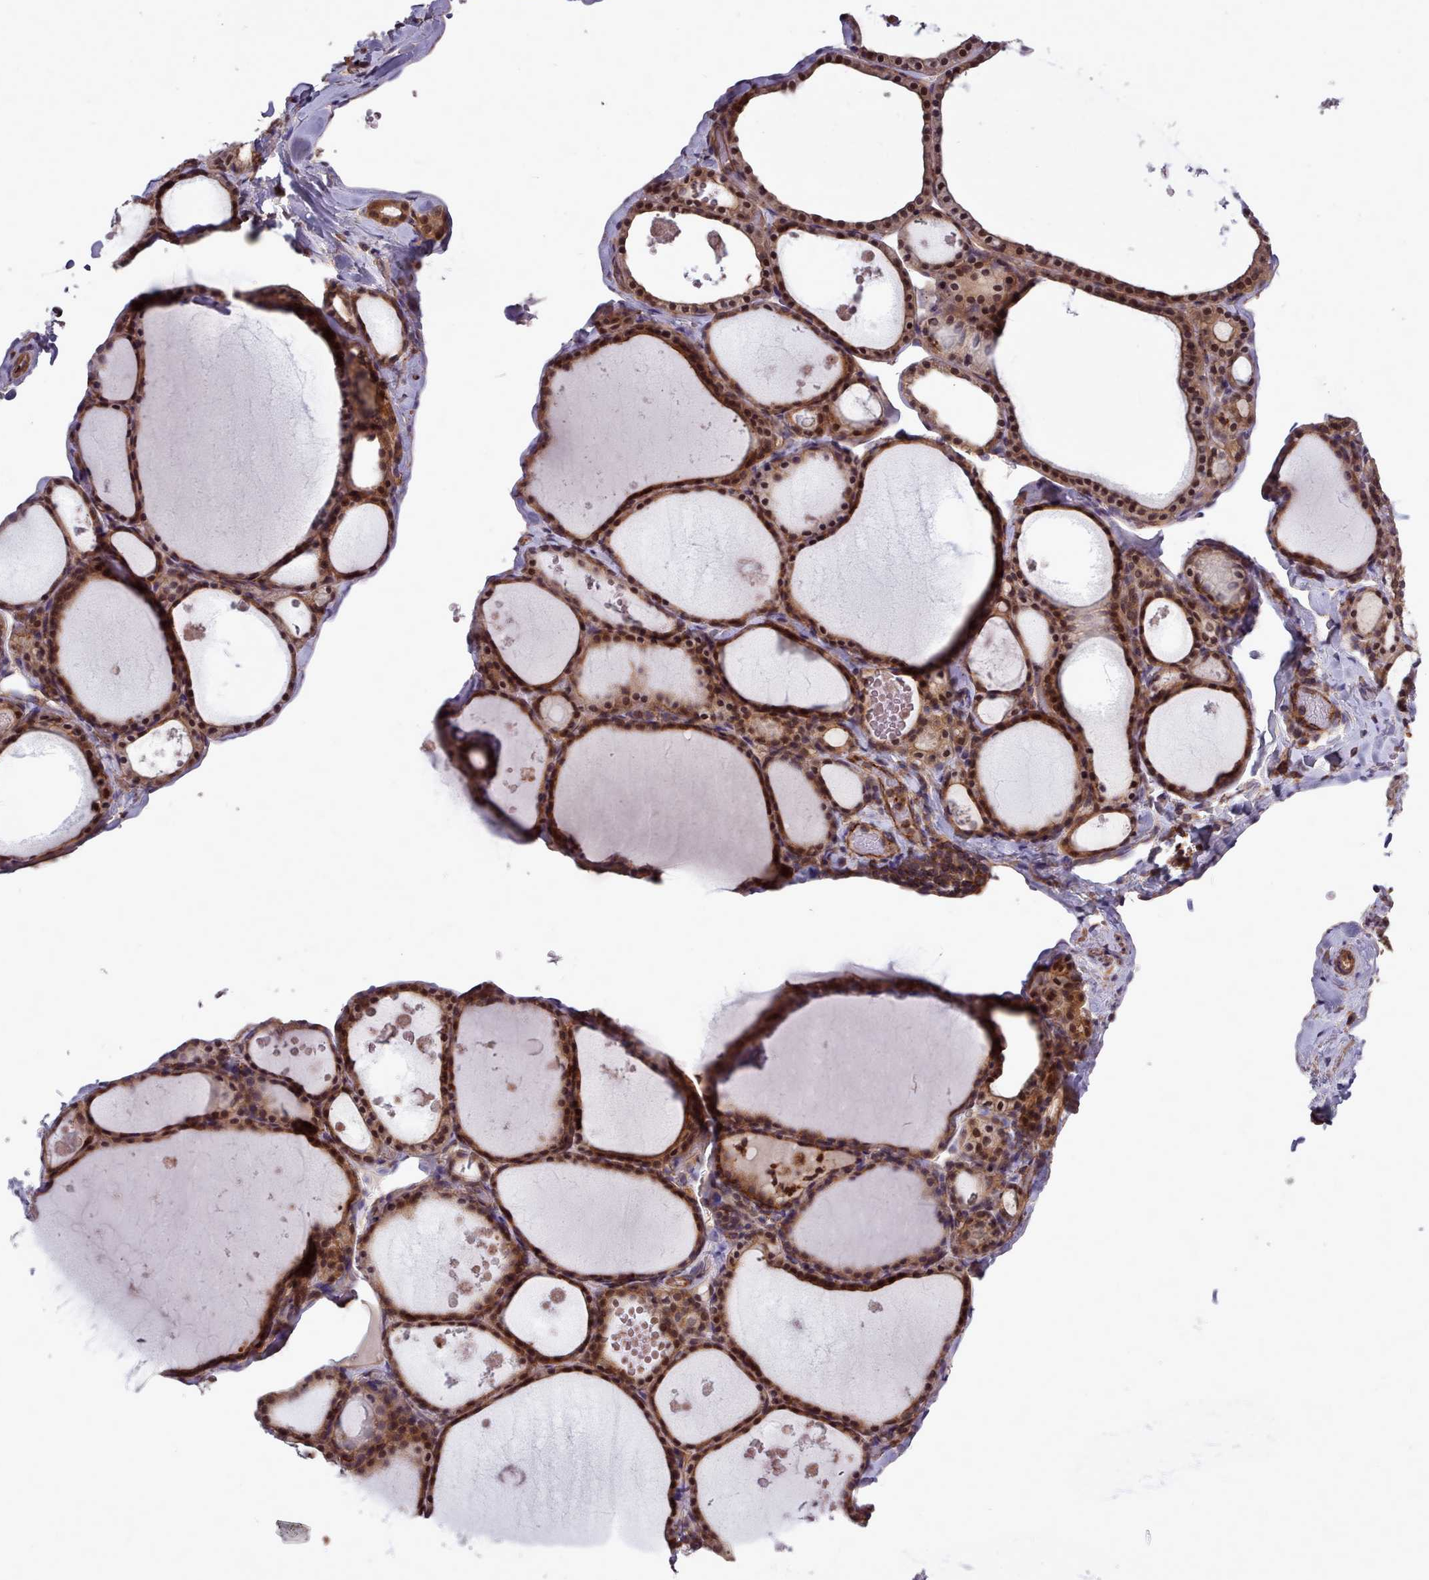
{"staining": {"intensity": "strong", "quantity": ">75%", "location": "cytoplasmic/membranous,nuclear"}, "tissue": "thyroid gland", "cell_type": "Glandular cells", "image_type": "normal", "snomed": [{"axis": "morphology", "description": "Normal tissue, NOS"}, {"axis": "topography", "description": "Thyroid gland"}], "caption": "Glandular cells reveal high levels of strong cytoplasmic/membranous,nuclear staining in about >75% of cells in unremarkable human thyroid gland.", "gene": "STUB1", "patient": {"sex": "male", "age": 56}}